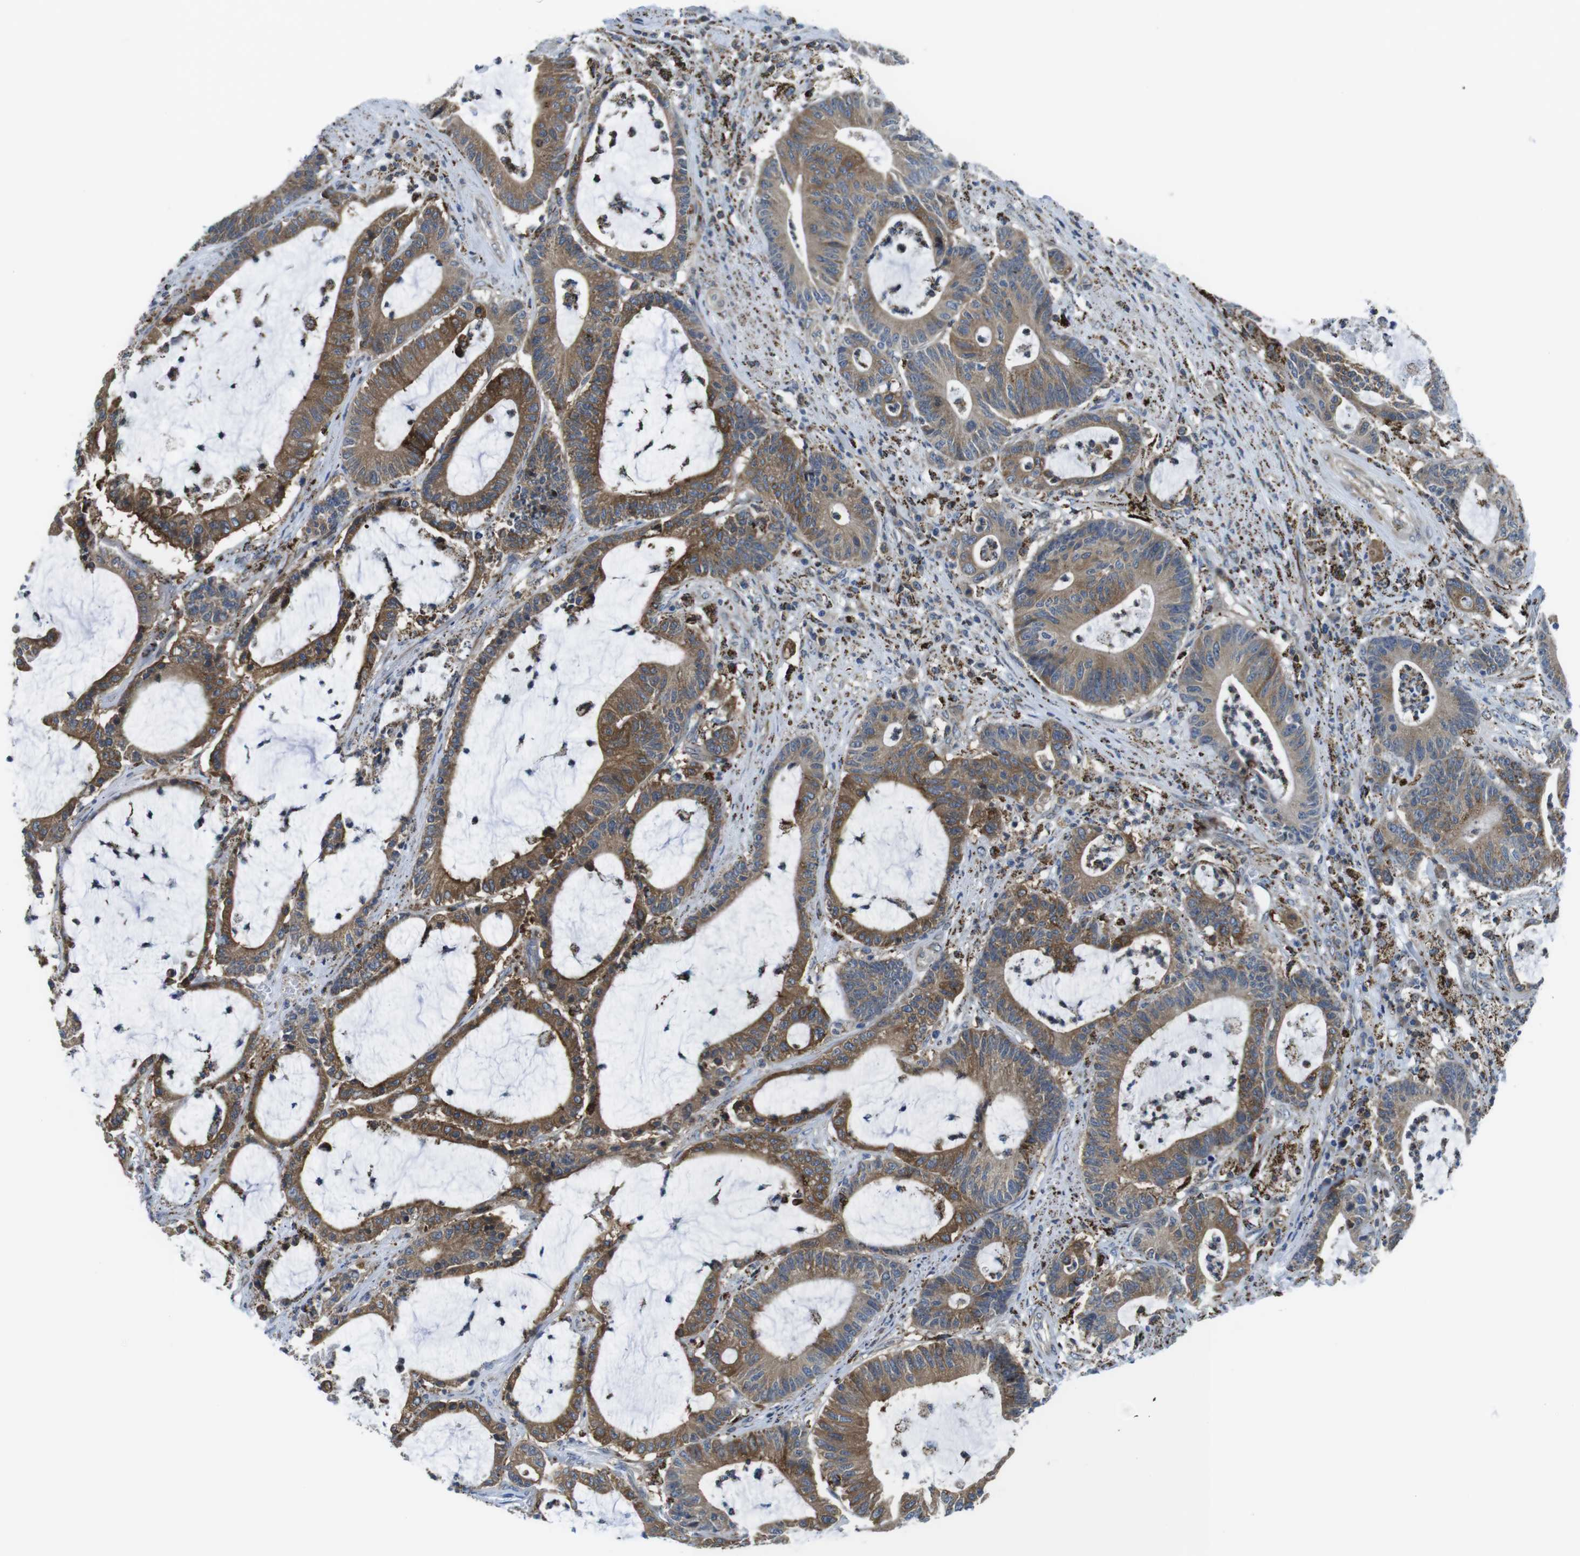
{"staining": {"intensity": "moderate", "quantity": "25%-75%", "location": "cytoplasmic/membranous"}, "tissue": "colorectal cancer", "cell_type": "Tumor cells", "image_type": "cancer", "snomed": [{"axis": "morphology", "description": "Adenocarcinoma, NOS"}, {"axis": "topography", "description": "Colon"}], "caption": "Protein expression analysis of colorectal adenocarcinoma reveals moderate cytoplasmic/membranous positivity in approximately 25%-75% of tumor cells. (DAB IHC, brown staining for protein, blue staining for nuclei).", "gene": "KCNE3", "patient": {"sex": "female", "age": 84}}